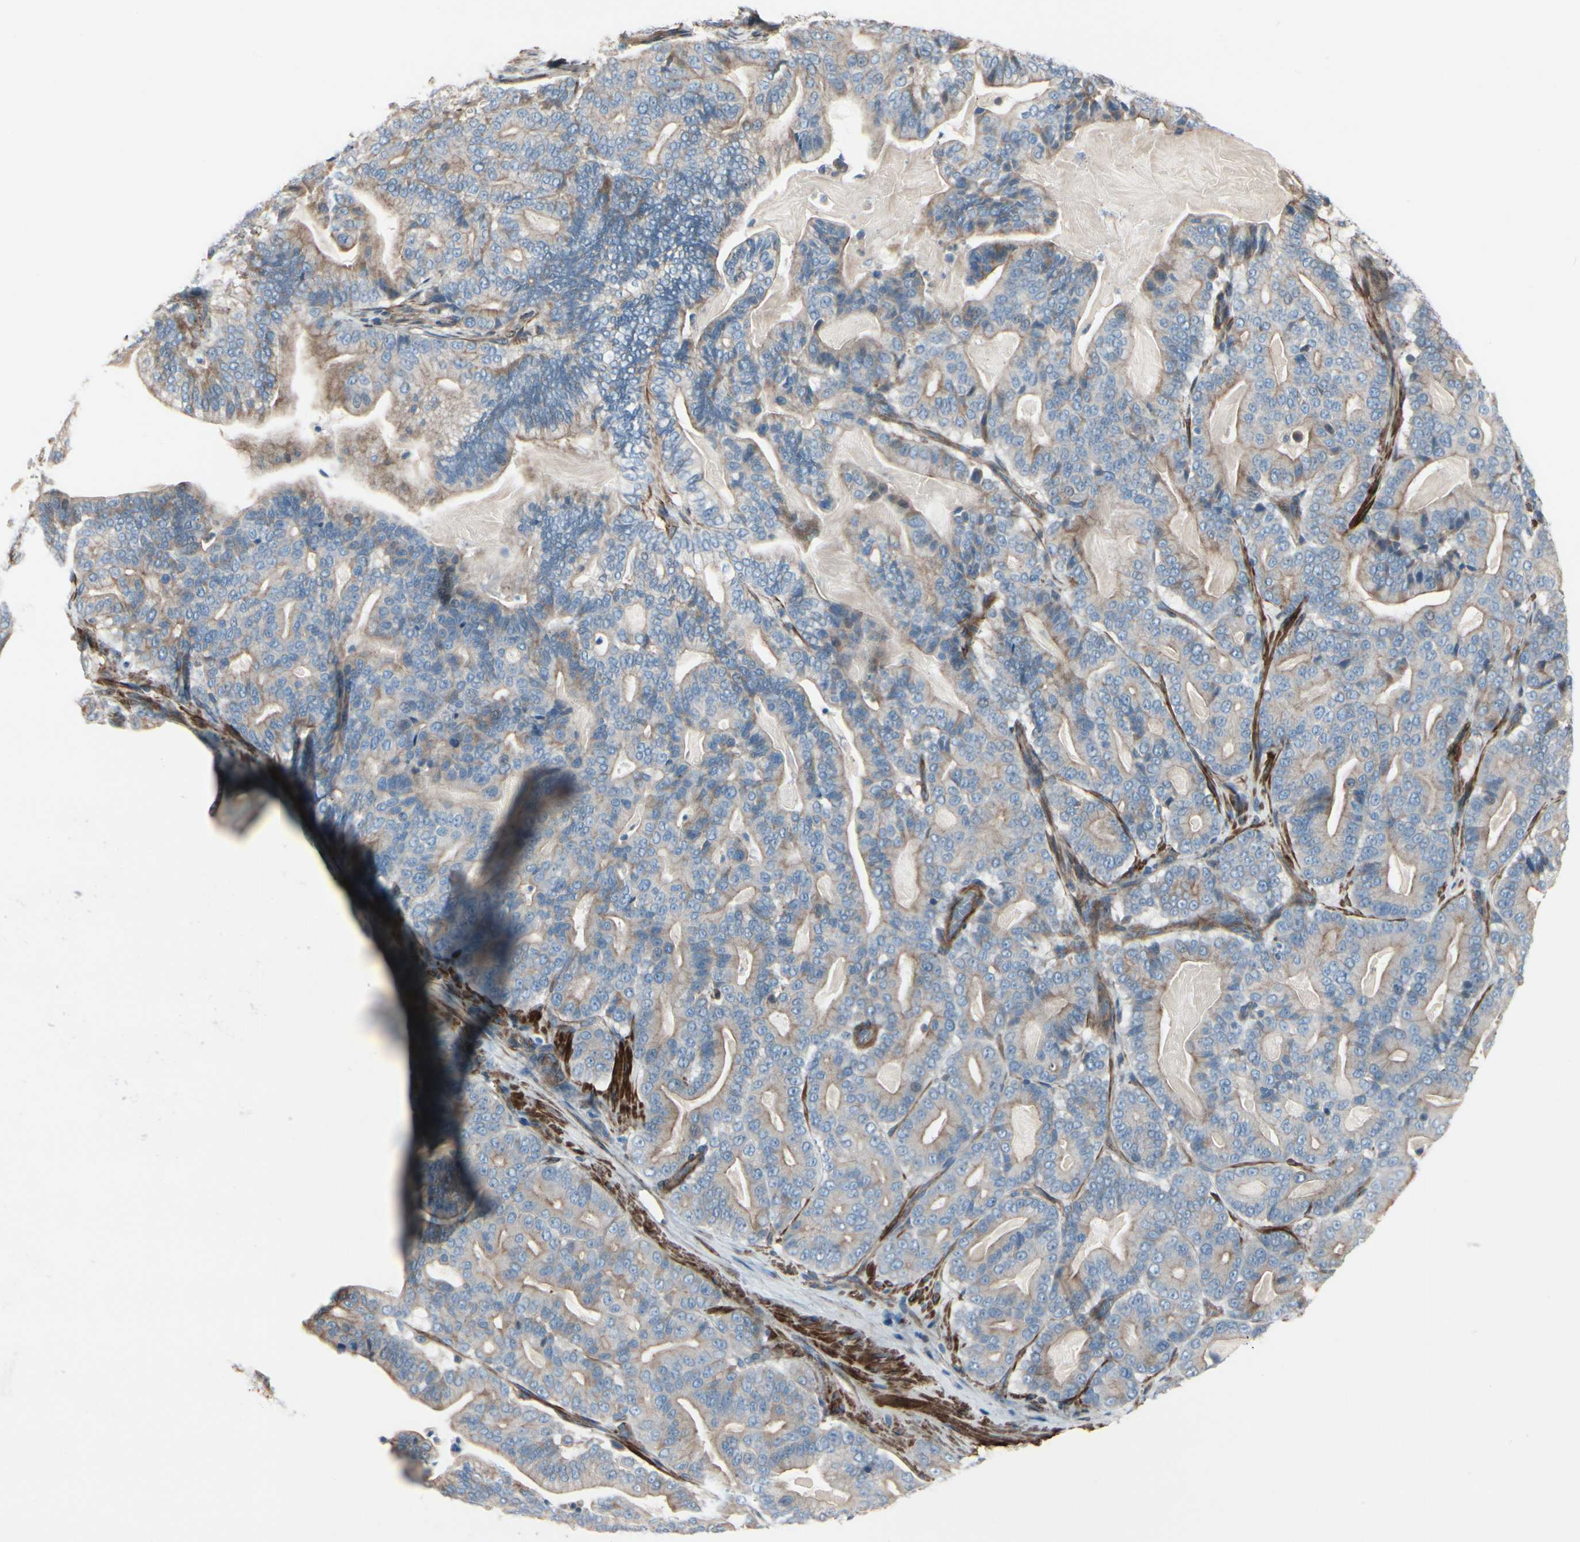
{"staining": {"intensity": "weak", "quantity": "25%-75%", "location": "cytoplasmic/membranous"}, "tissue": "pancreatic cancer", "cell_type": "Tumor cells", "image_type": "cancer", "snomed": [{"axis": "morphology", "description": "Adenocarcinoma, NOS"}, {"axis": "topography", "description": "Pancreas"}], "caption": "A brown stain labels weak cytoplasmic/membranous expression of a protein in human pancreatic cancer tumor cells.", "gene": "TPM1", "patient": {"sex": "male", "age": 63}}